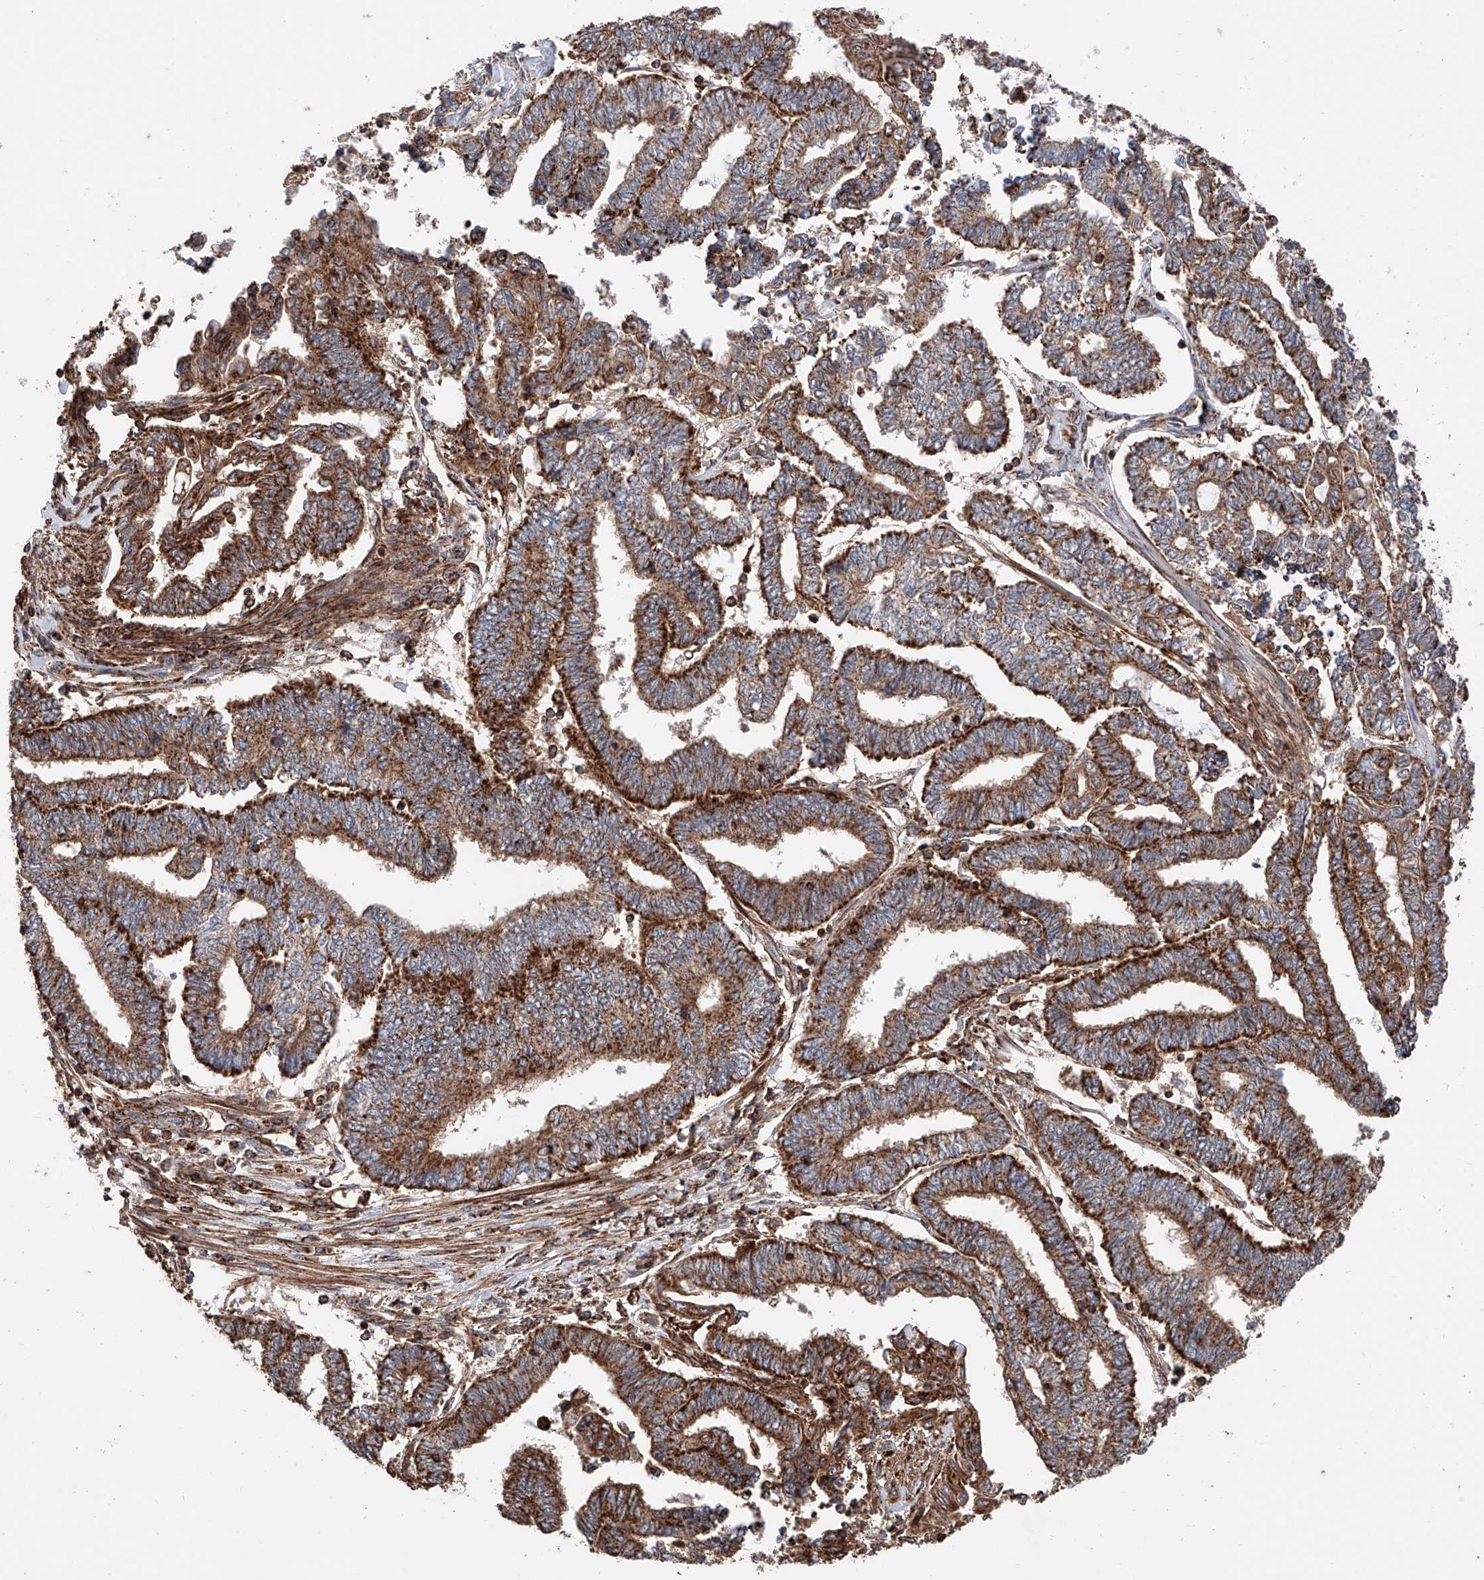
{"staining": {"intensity": "strong", "quantity": ">75%", "location": "cytoplasmic/membranous"}, "tissue": "endometrial cancer", "cell_type": "Tumor cells", "image_type": "cancer", "snomed": [{"axis": "morphology", "description": "Adenocarcinoma, NOS"}, {"axis": "topography", "description": "Uterus"}, {"axis": "topography", "description": "Endometrium"}], "caption": "High-power microscopy captured an immunohistochemistry histopathology image of endometrial cancer, revealing strong cytoplasmic/membranous staining in approximately >75% of tumor cells.", "gene": "PISD", "patient": {"sex": "female", "age": 70}}